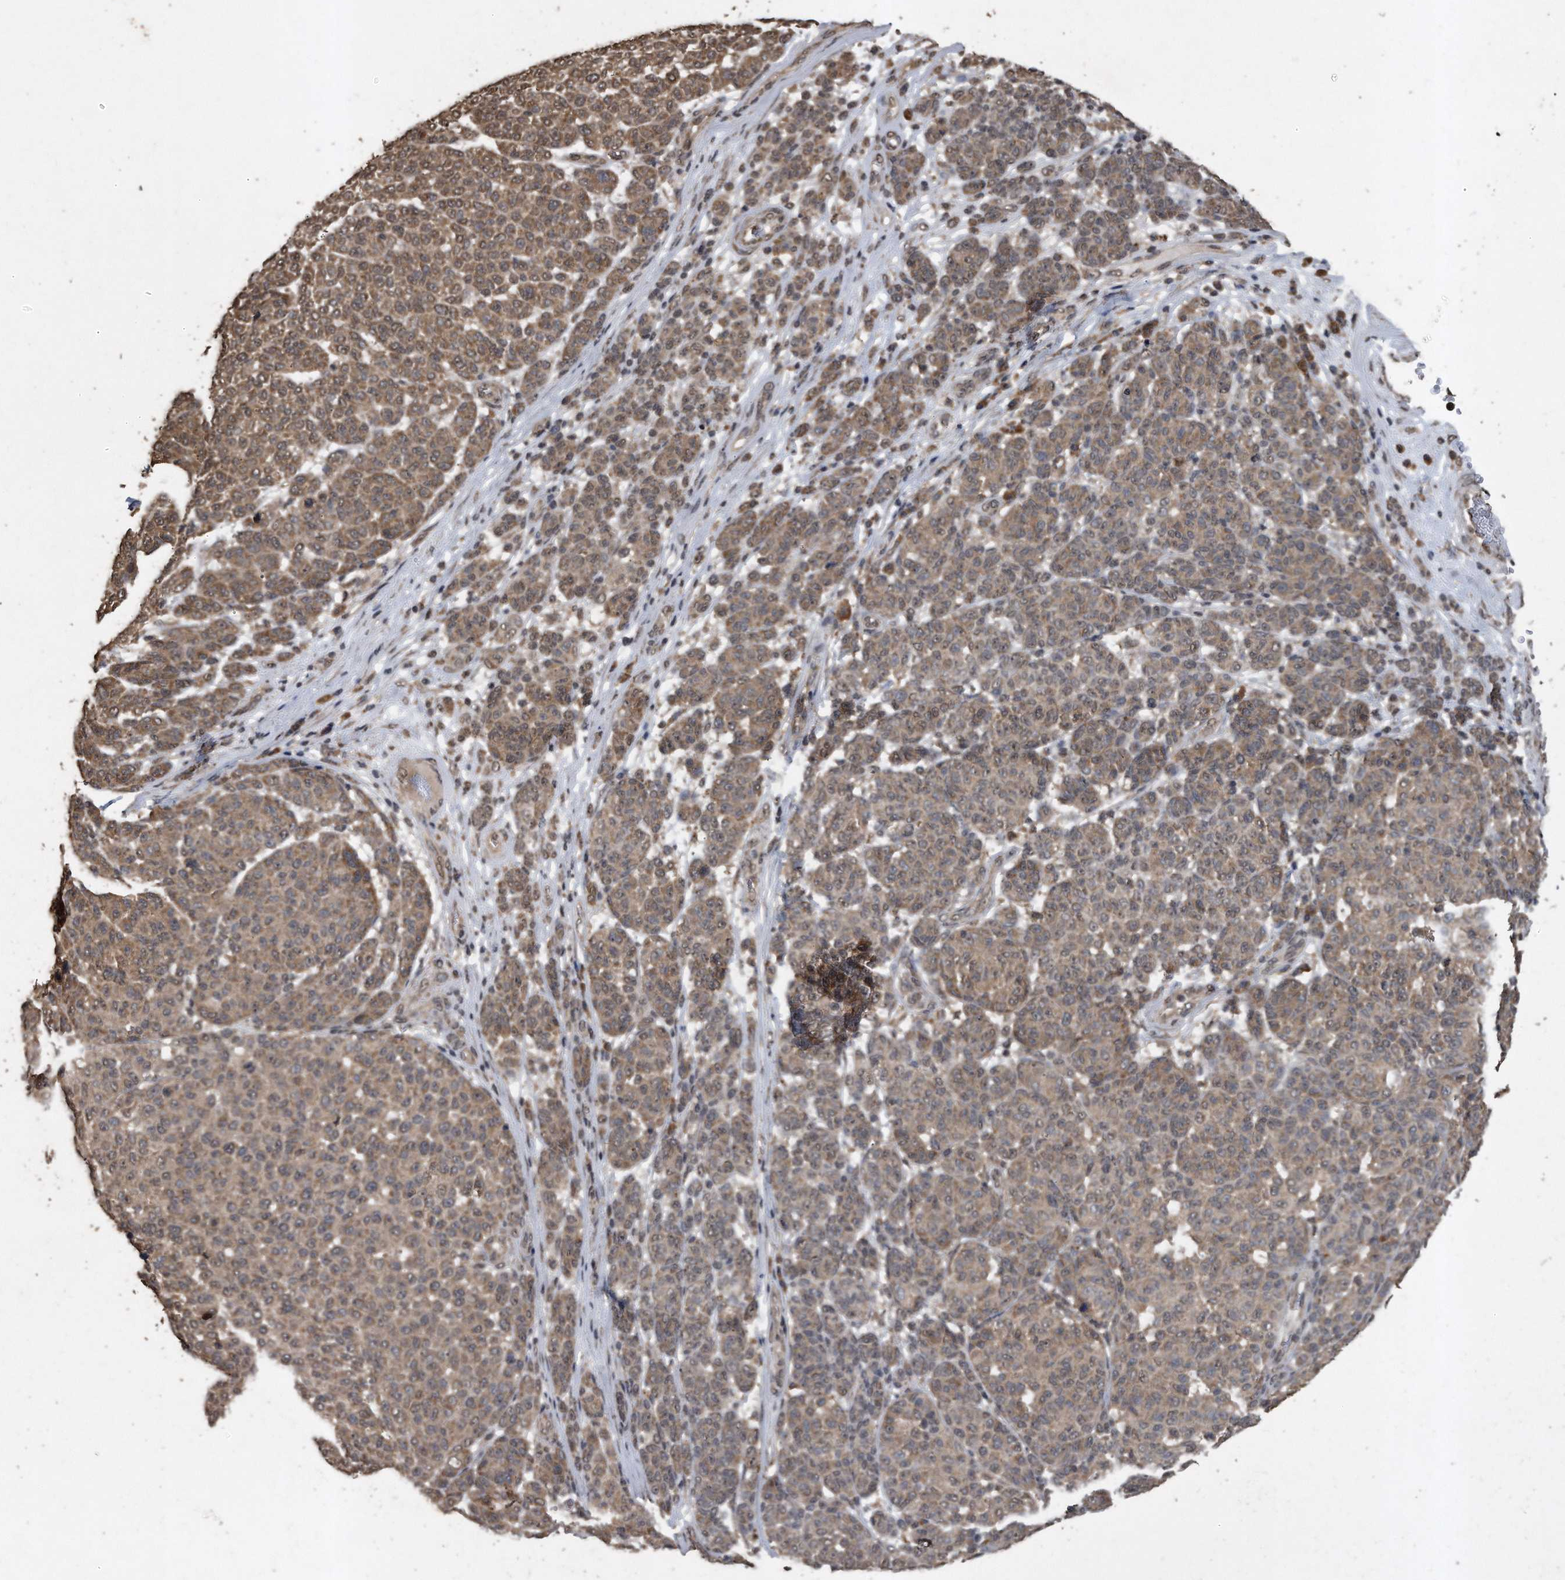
{"staining": {"intensity": "weak", "quantity": ">75%", "location": "cytoplasmic/membranous"}, "tissue": "melanoma", "cell_type": "Tumor cells", "image_type": "cancer", "snomed": [{"axis": "morphology", "description": "Malignant melanoma, NOS"}, {"axis": "topography", "description": "Skin"}], "caption": "A micrograph showing weak cytoplasmic/membranous positivity in approximately >75% of tumor cells in melanoma, as visualized by brown immunohistochemical staining.", "gene": "CRYZL1", "patient": {"sex": "male", "age": 59}}